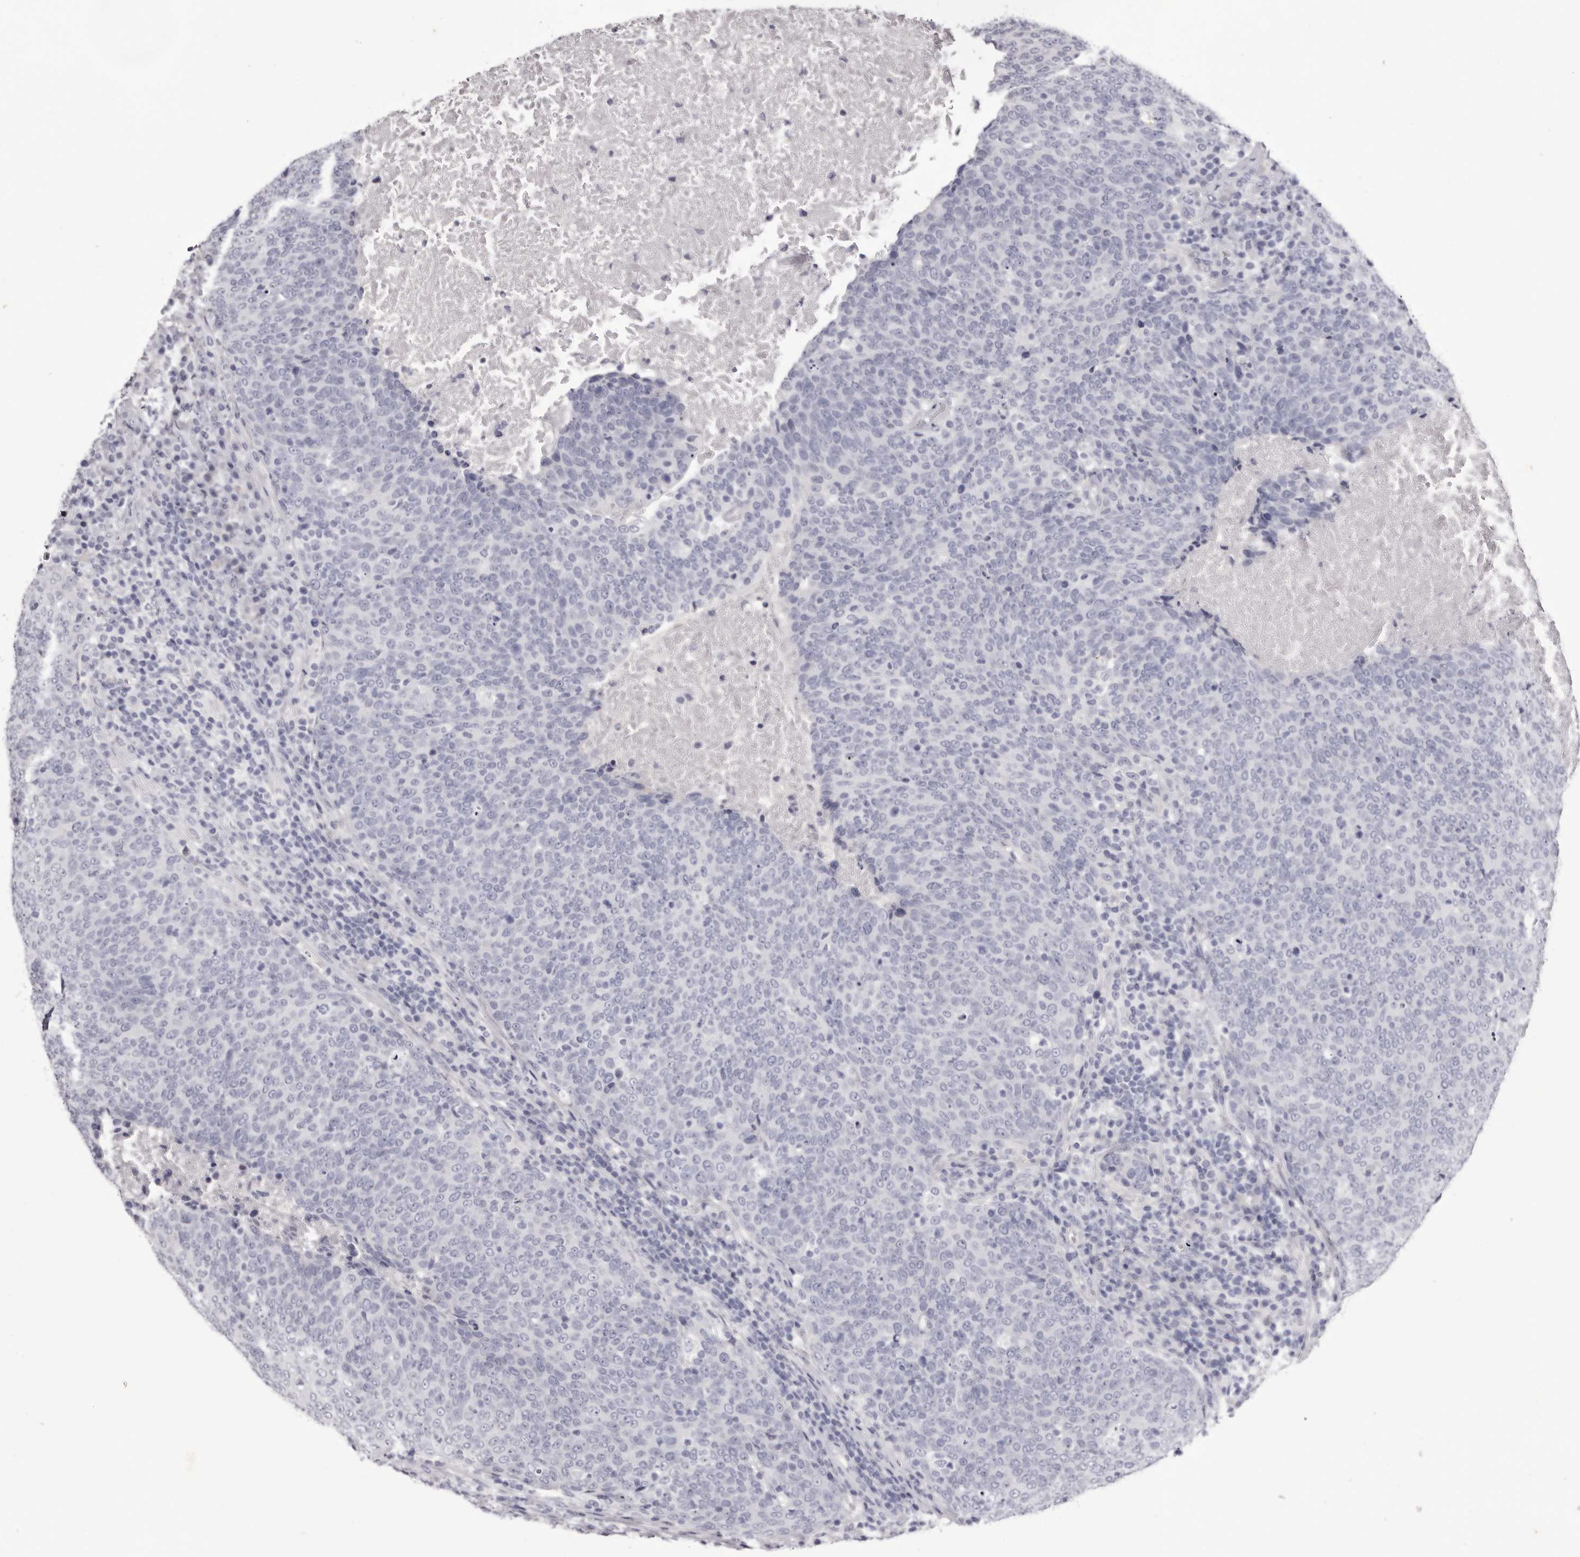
{"staining": {"intensity": "negative", "quantity": "none", "location": "none"}, "tissue": "head and neck cancer", "cell_type": "Tumor cells", "image_type": "cancer", "snomed": [{"axis": "morphology", "description": "Squamous cell carcinoma, NOS"}, {"axis": "morphology", "description": "Squamous cell carcinoma, metastatic, NOS"}, {"axis": "topography", "description": "Lymph node"}, {"axis": "topography", "description": "Head-Neck"}], "caption": "Photomicrograph shows no protein staining in tumor cells of head and neck cancer (metastatic squamous cell carcinoma) tissue.", "gene": "CA6", "patient": {"sex": "male", "age": 62}}